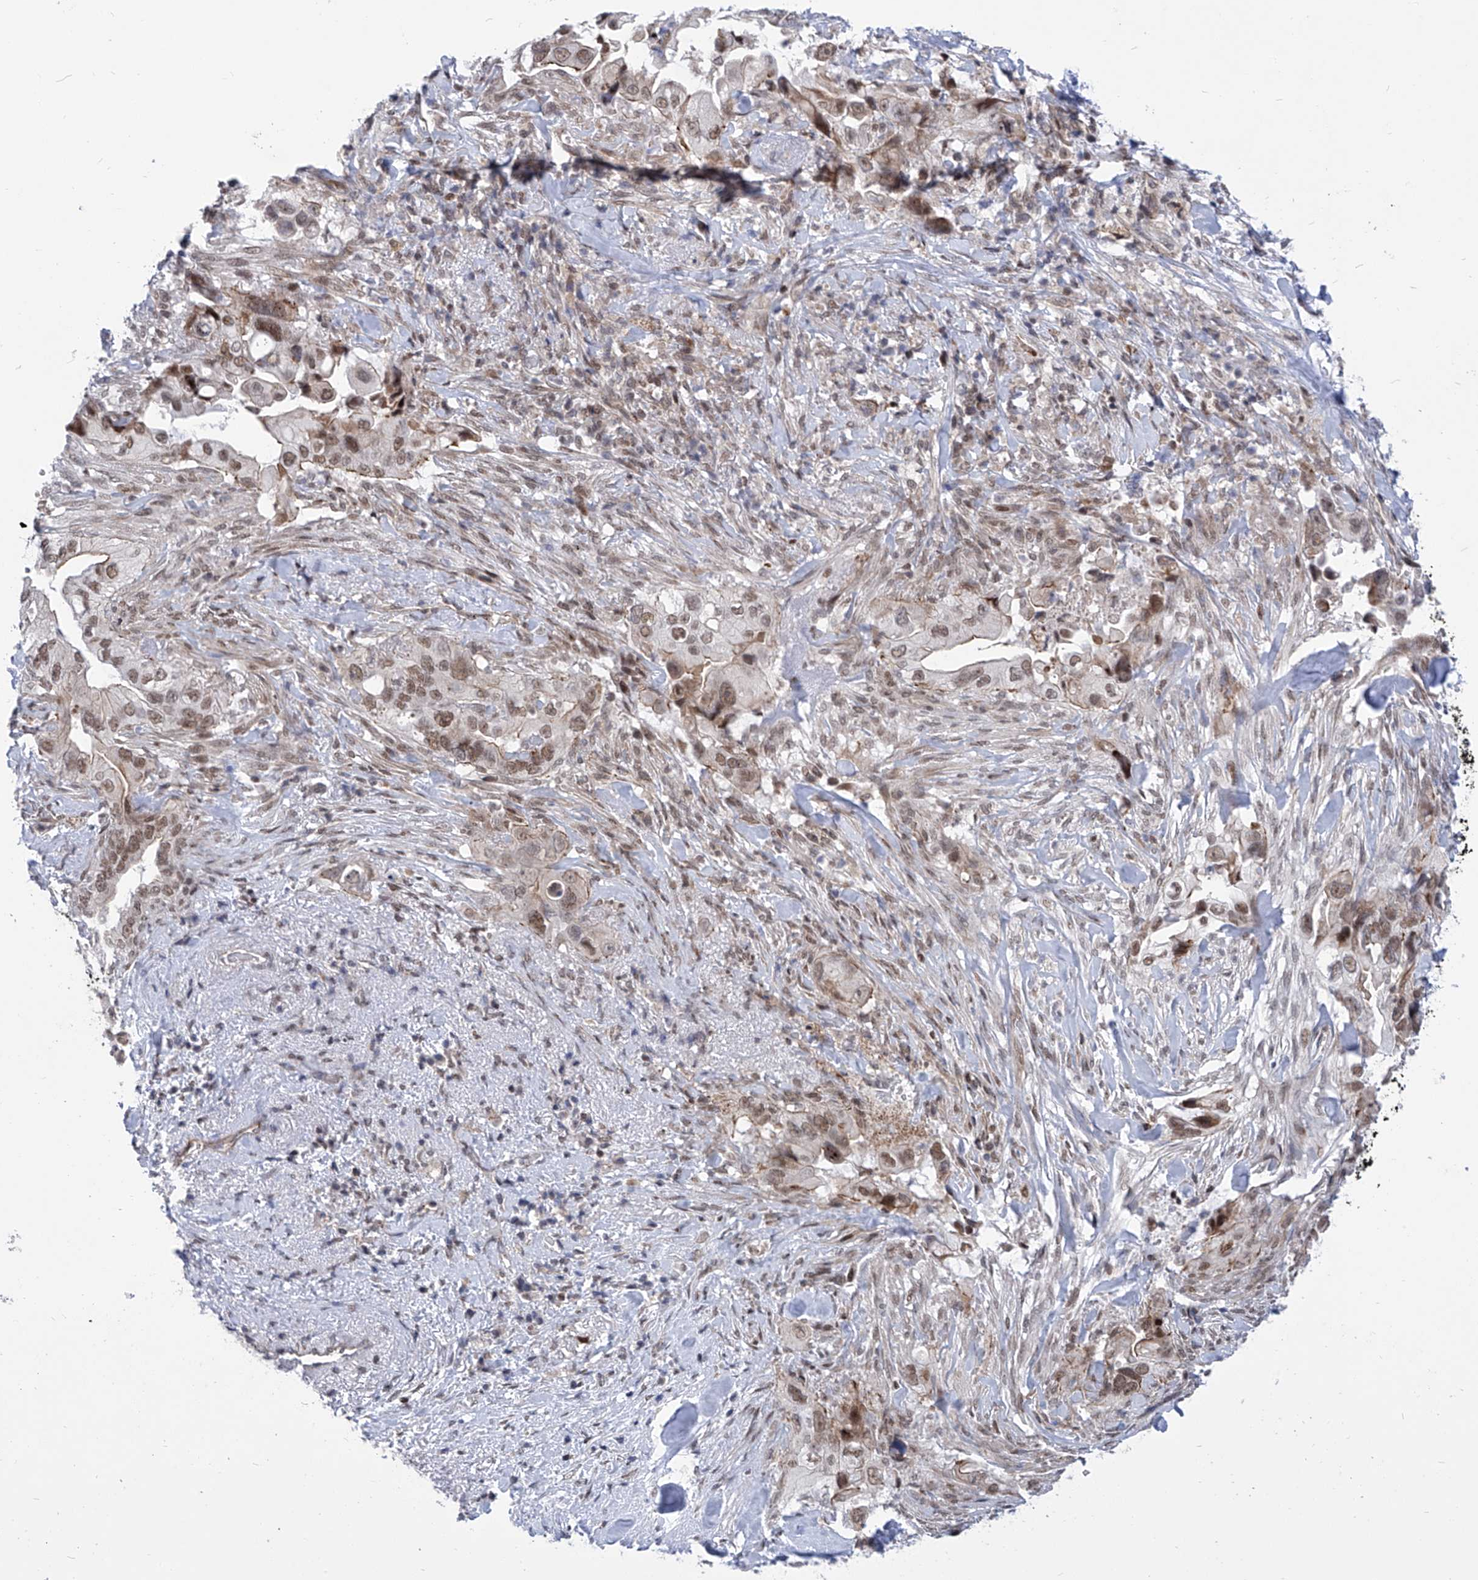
{"staining": {"intensity": "moderate", "quantity": ">75%", "location": "nuclear"}, "tissue": "pancreatic cancer", "cell_type": "Tumor cells", "image_type": "cancer", "snomed": [{"axis": "morphology", "description": "Inflammation, NOS"}, {"axis": "morphology", "description": "Adenocarcinoma, NOS"}, {"axis": "topography", "description": "Pancreas"}], "caption": "An immunohistochemistry (IHC) photomicrograph of tumor tissue is shown. Protein staining in brown labels moderate nuclear positivity in pancreatic cancer within tumor cells.", "gene": "CEP290", "patient": {"sex": "female", "age": 56}}